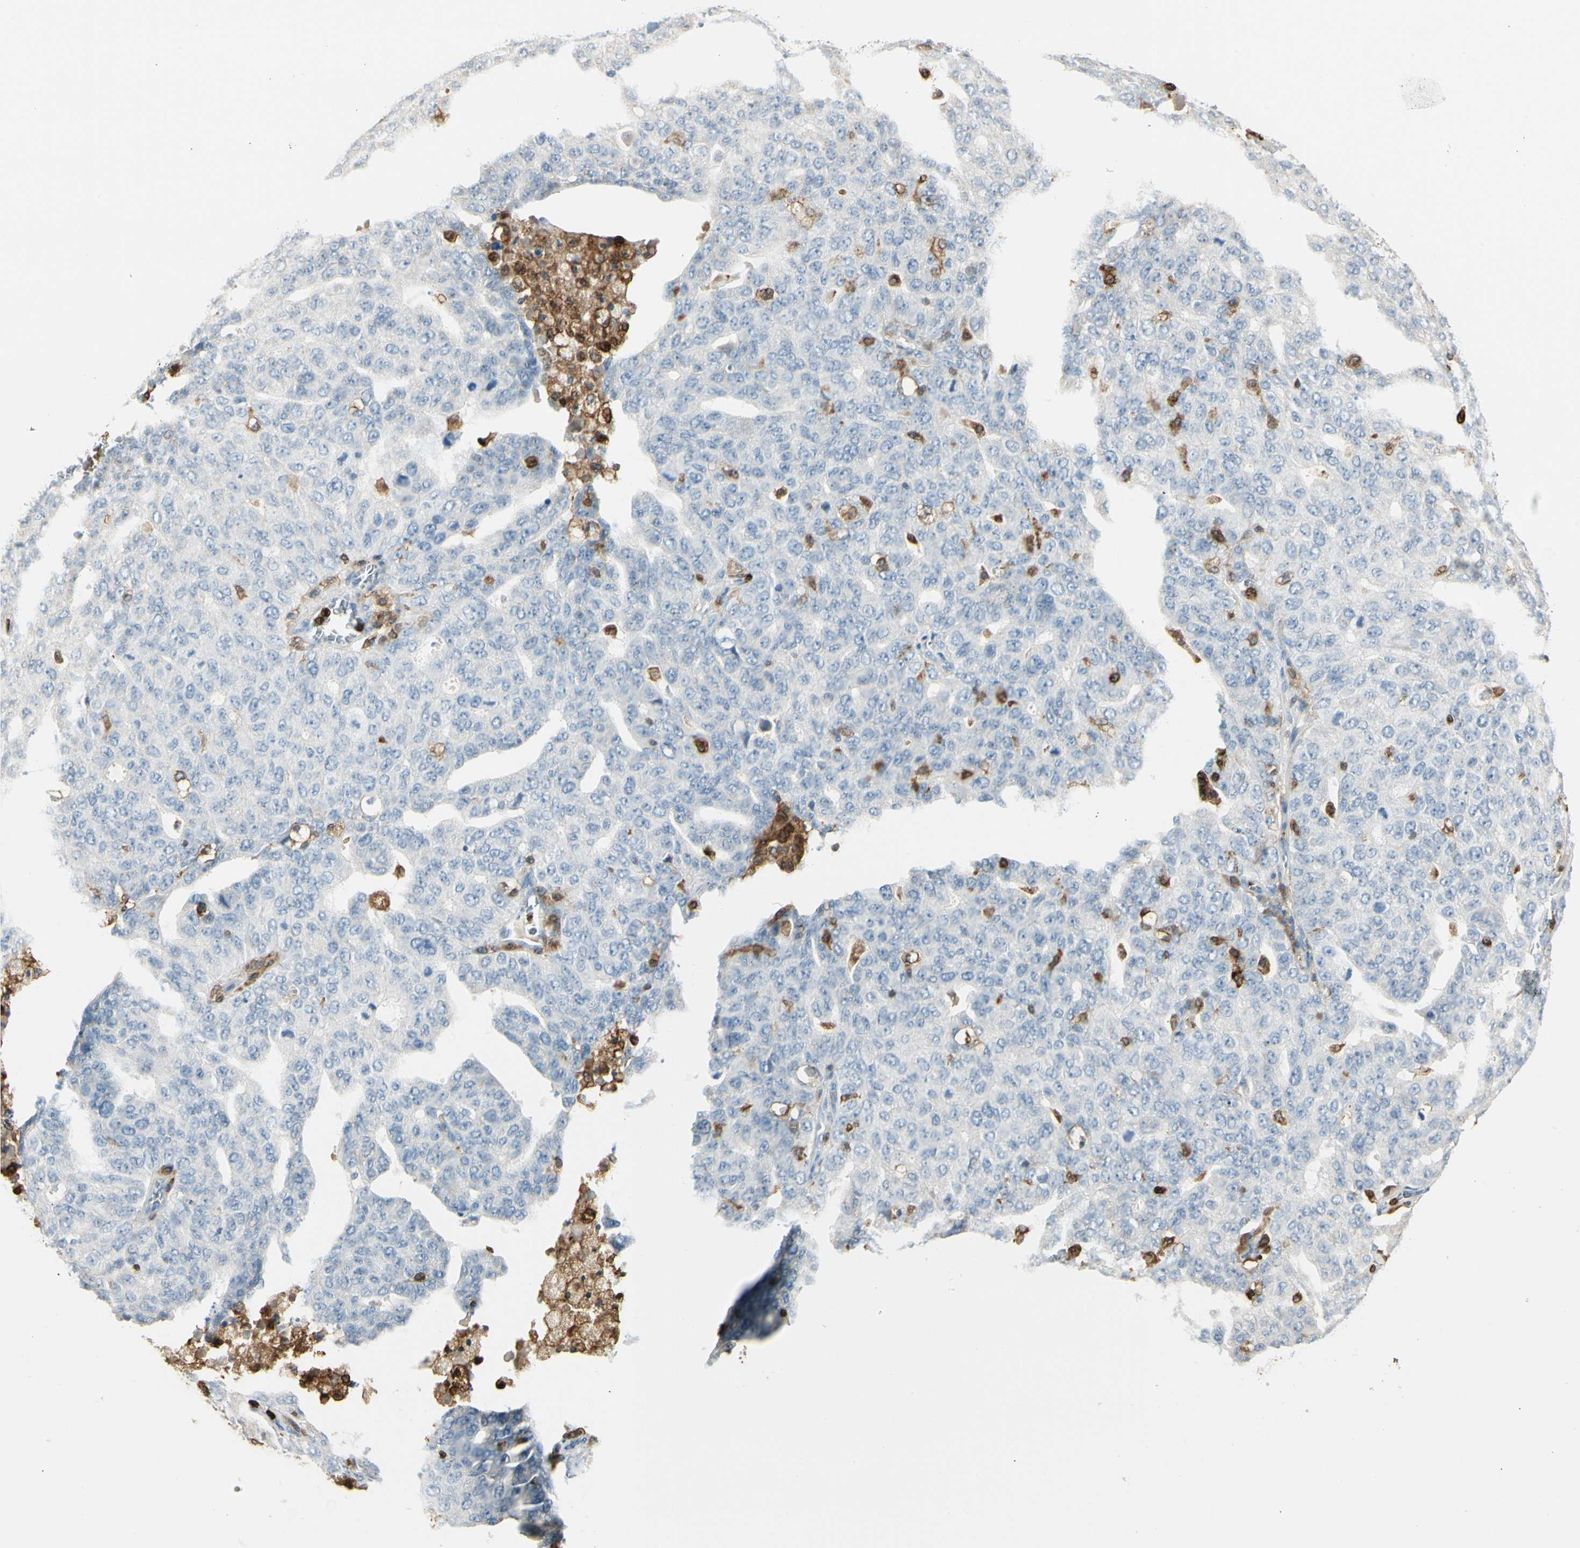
{"staining": {"intensity": "negative", "quantity": "none", "location": "none"}, "tissue": "ovarian cancer", "cell_type": "Tumor cells", "image_type": "cancer", "snomed": [{"axis": "morphology", "description": "Carcinoma, endometroid"}, {"axis": "topography", "description": "Ovary"}], "caption": "Immunohistochemistry (IHC) photomicrograph of neoplastic tissue: endometroid carcinoma (ovarian) stained with DAB (3,3'-diaminobenzidine) demonstrates no significant protein positivity in tumor cells. (Brightfield microscopy of DAB IHC at high magnification).", "gene": "ITGB2", "patient": {"sex": "female", "age": 62}}